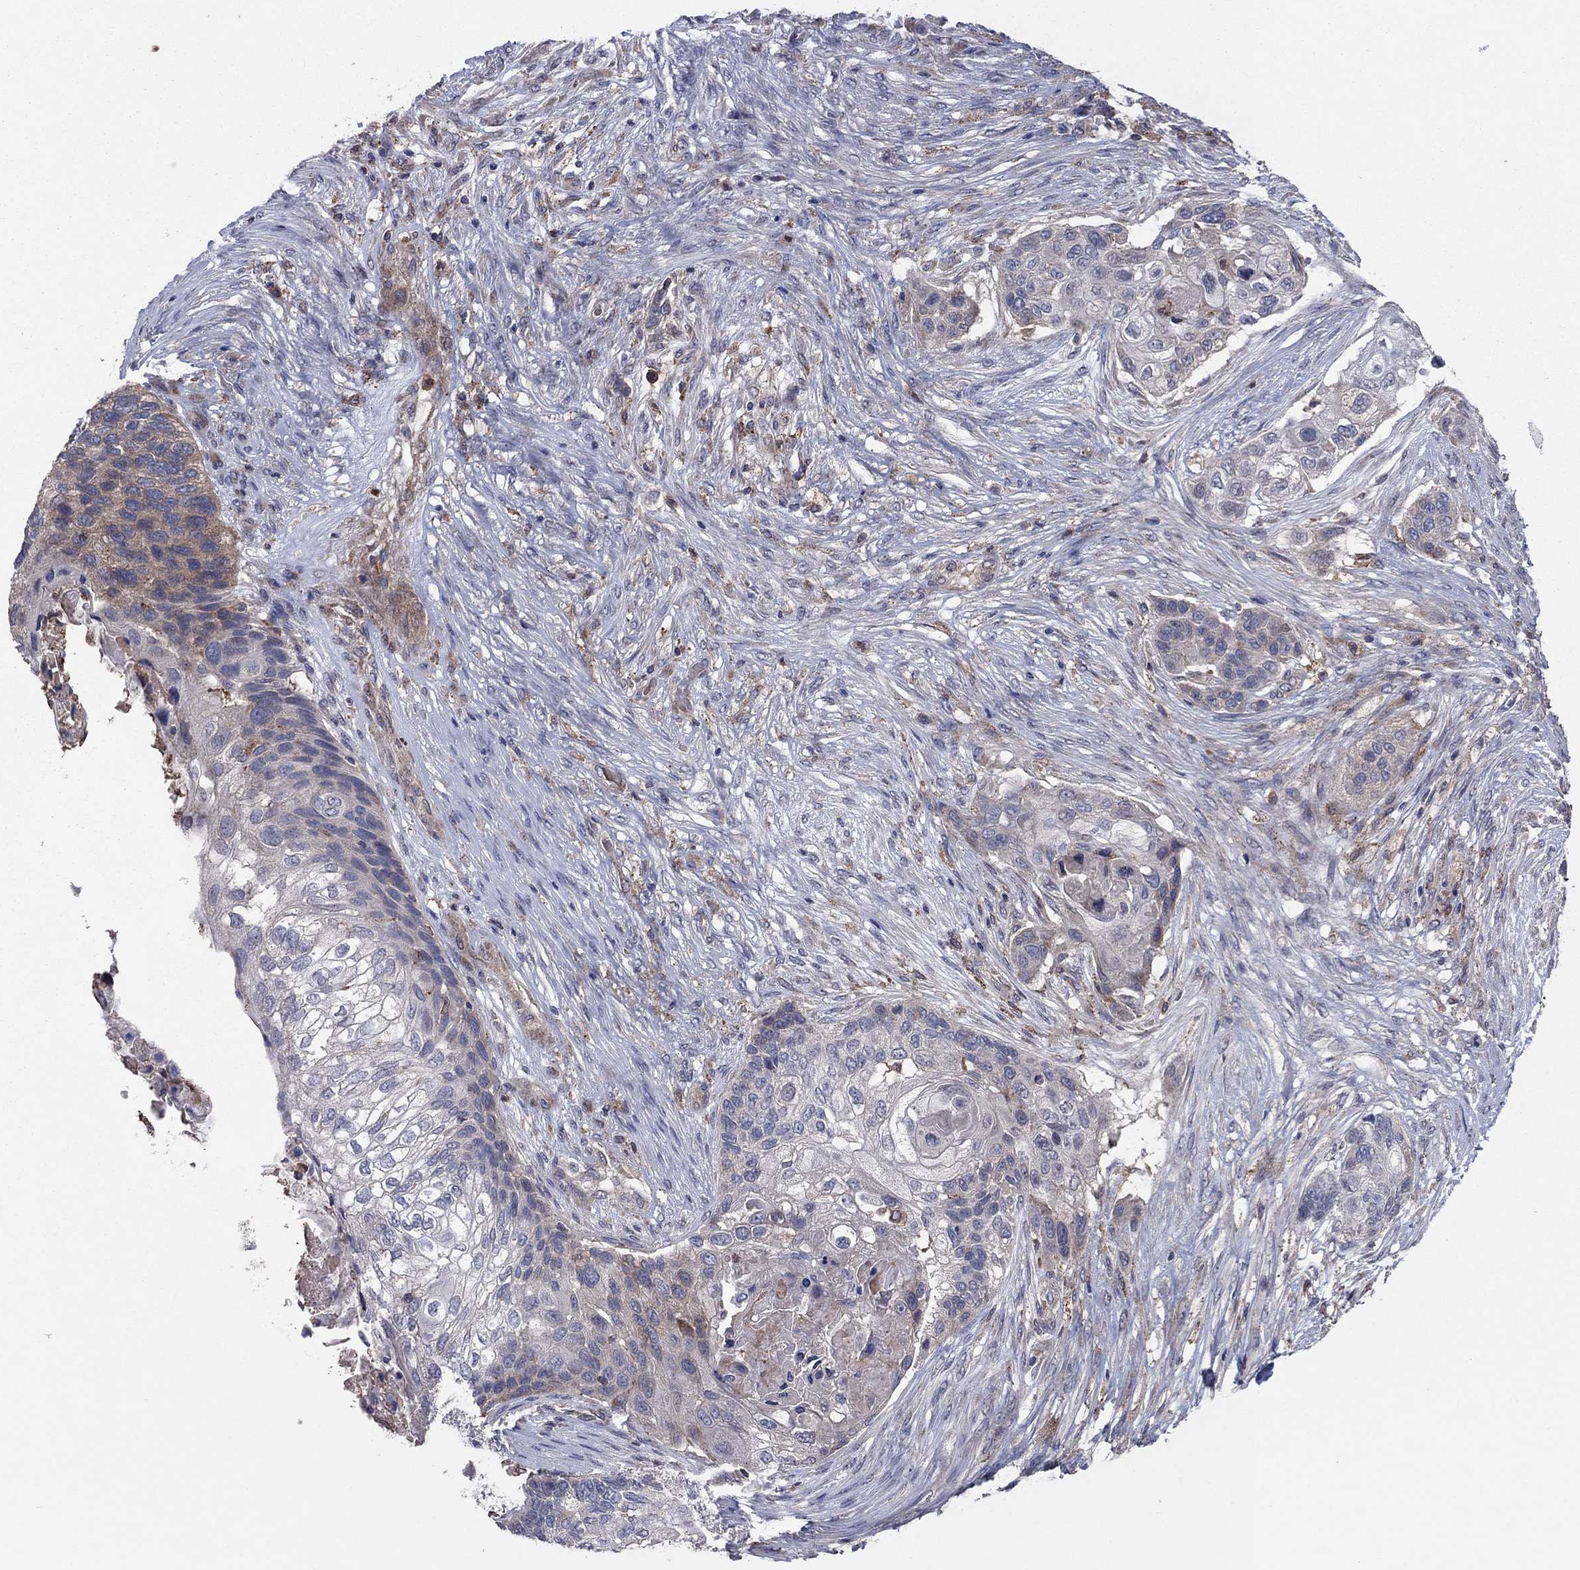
{"staining": {"intensity": "moderate", "quantity": "<25%", "location": "cytoplasmic/membranous"}, "tissue": "lung cancer", "cell_type": "Tumor cells", "image_type": "cancer", "snomed": [{"axis": "morphology", "description": "Squamous cell carcinoma, NOS"}, {"axis": "topography", "description": "Lung"}], "caption": "Brown immunohistochemical staining in lung cancer exhibits moderate cytoplasmic/membranous expression in approximately <25% of tumor cells.", "gene": "MEA1", "patient": {"sex": "male", "age": 69}}